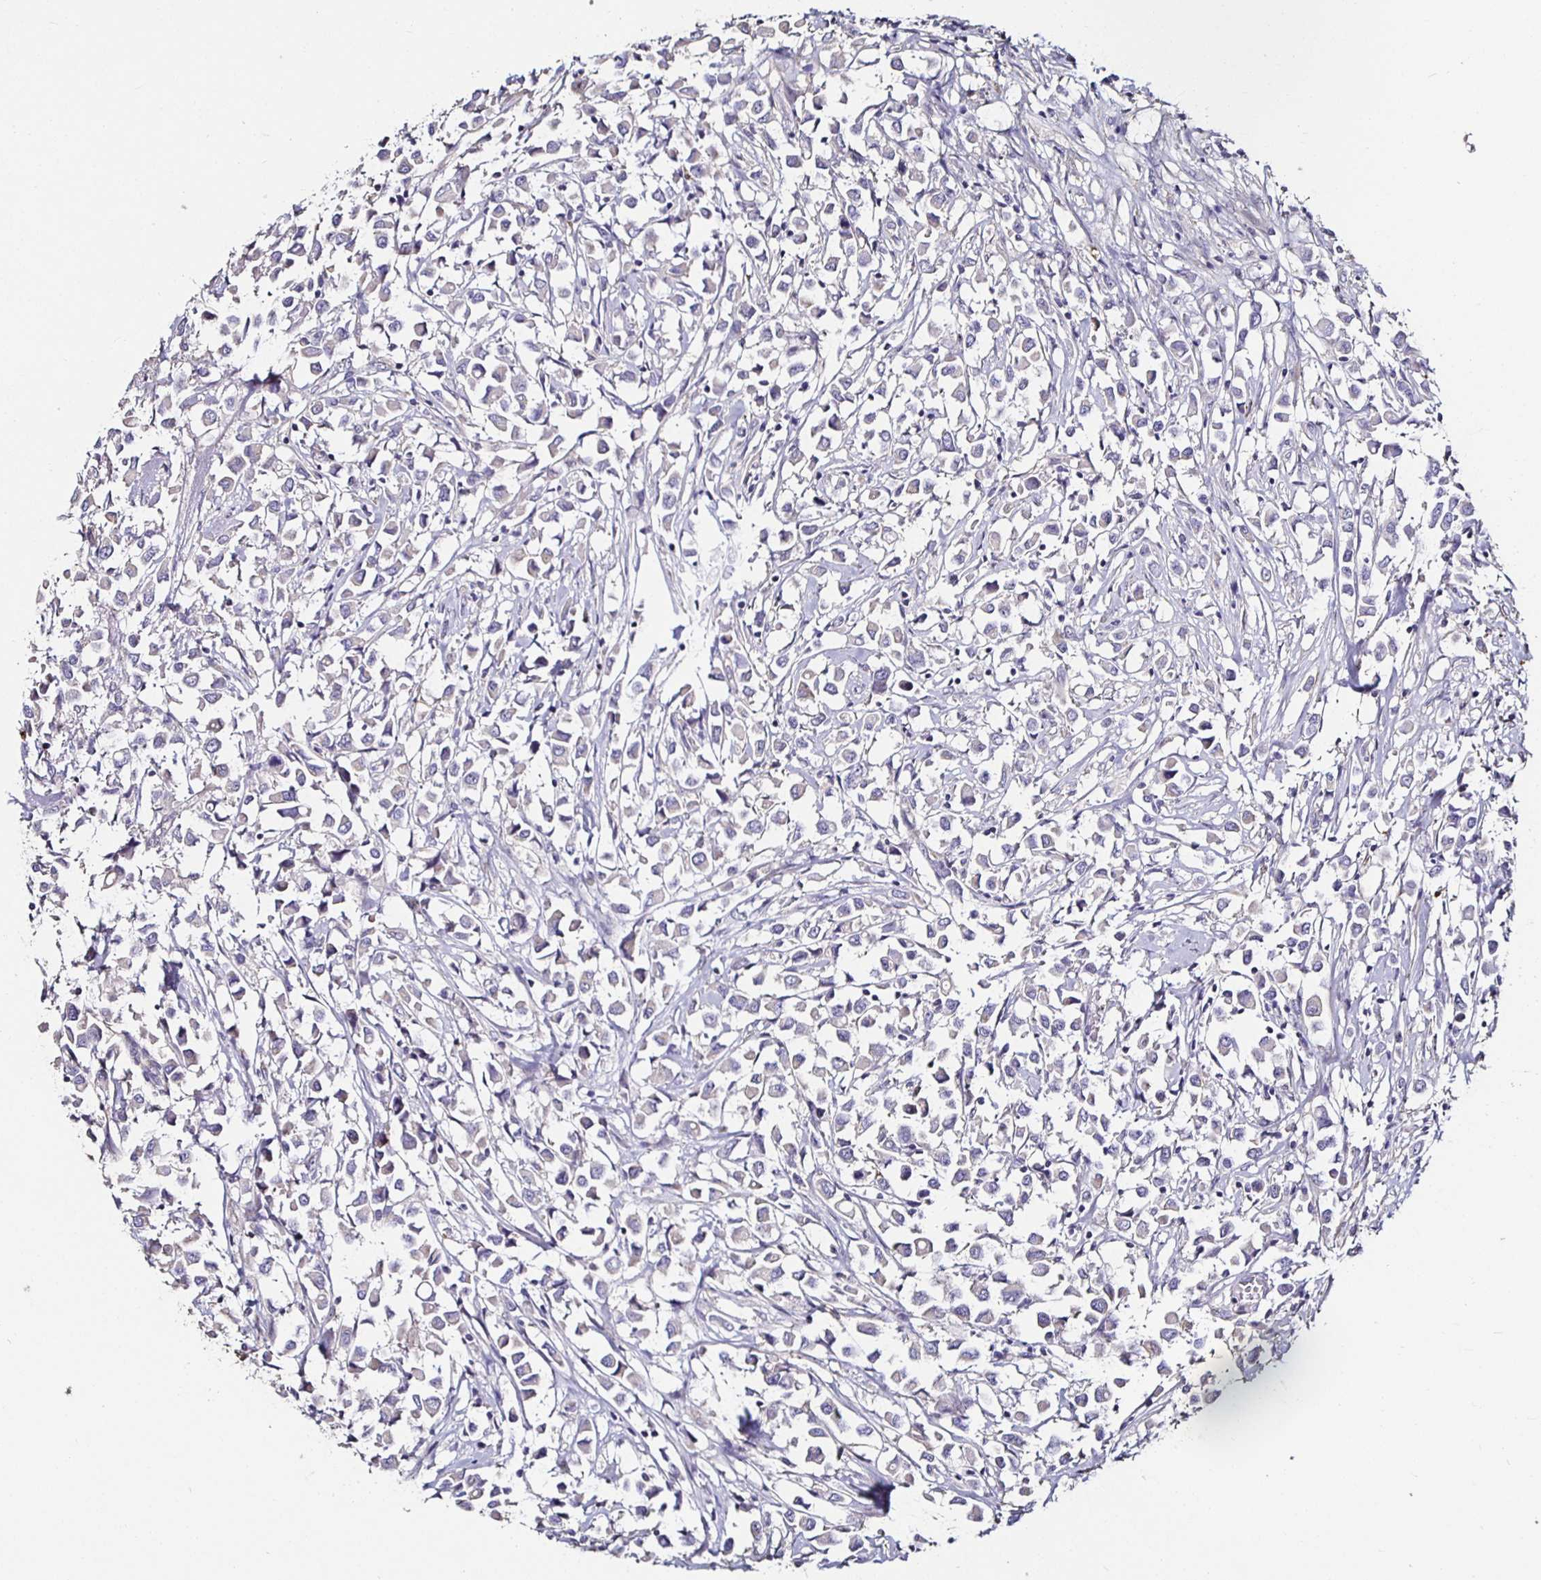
{"staining": {"intensity": "negative", "quantity": "none", "location": "none"}, "tissue": "breast cancer", "cell_type": "Tumor cells", "image_type": "cancer", "snomed": [{"axis": "morphology", "description": "Duct carcinoma"}, {"axis": "topography", "description": "Breast"}], "caption": "High magnification brightfield microscopy of breast cancer stained with DAB (3,3'-diaminobenzidine) (brown) and counterstained with hematoxylin (blue): tumor cells show no significant expression. (DAB (3,3'-diaminobenzidine) IHC, high magnification).", "gene": "TLR4", "patient": {"sex": "female", "age": 61}}